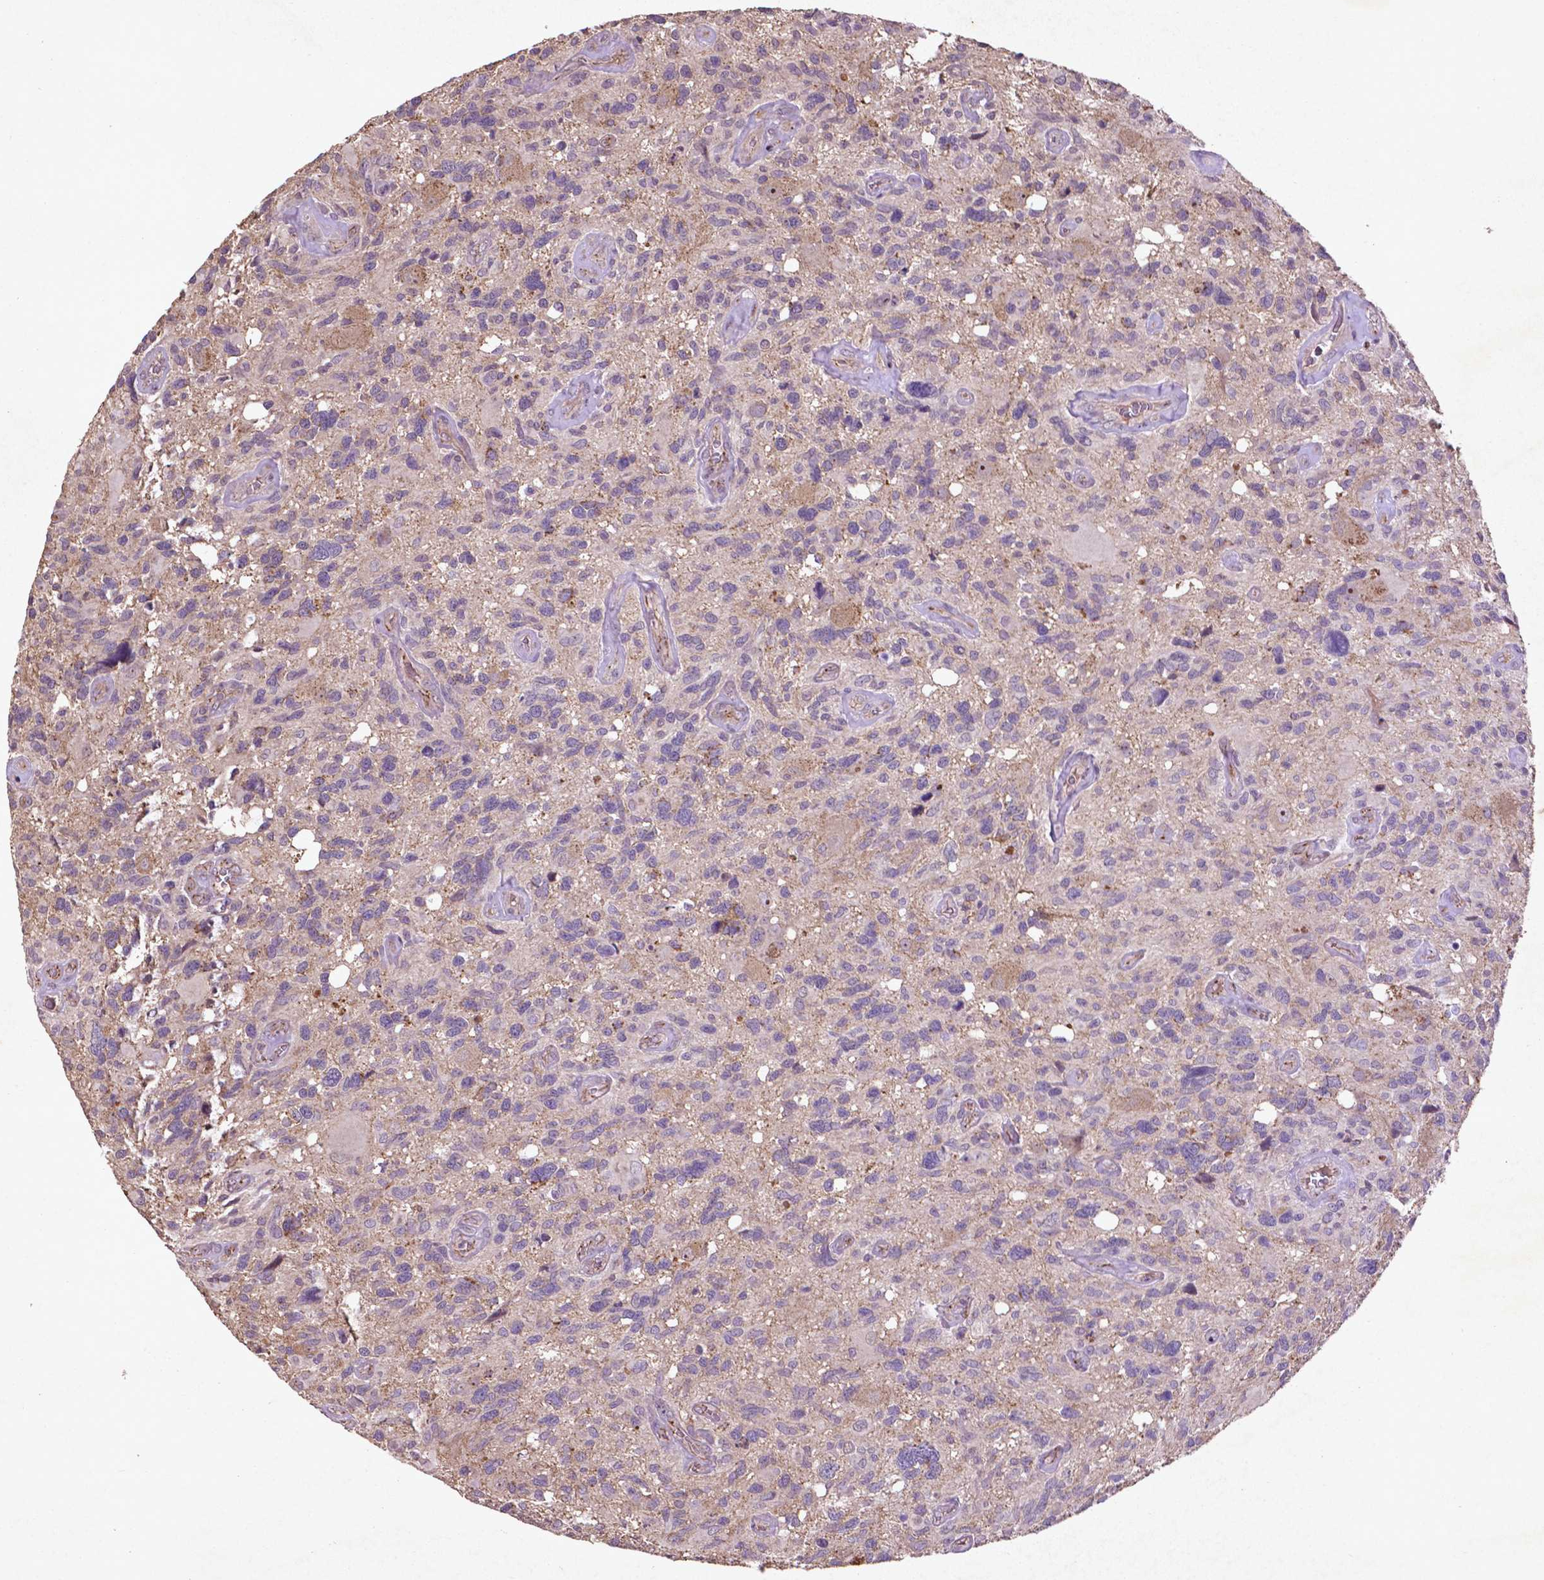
{"staining": {"intensity": "negative", "quantity": "none", "location": "none"}, "tissue": "glioma", "cell_type": "Tumor cells", "image_type": "cancer", "snomed": [{"axis": "morphology", "description": "Glioma, malignant, High grade"}, {"axis": "topography", "description": "Brain"}], "caption": "A photomicrograph of human glioma is negative for staining in tumor cells.", "gene": "COQ2", "patient": {"sex": "male", "age": 49}}